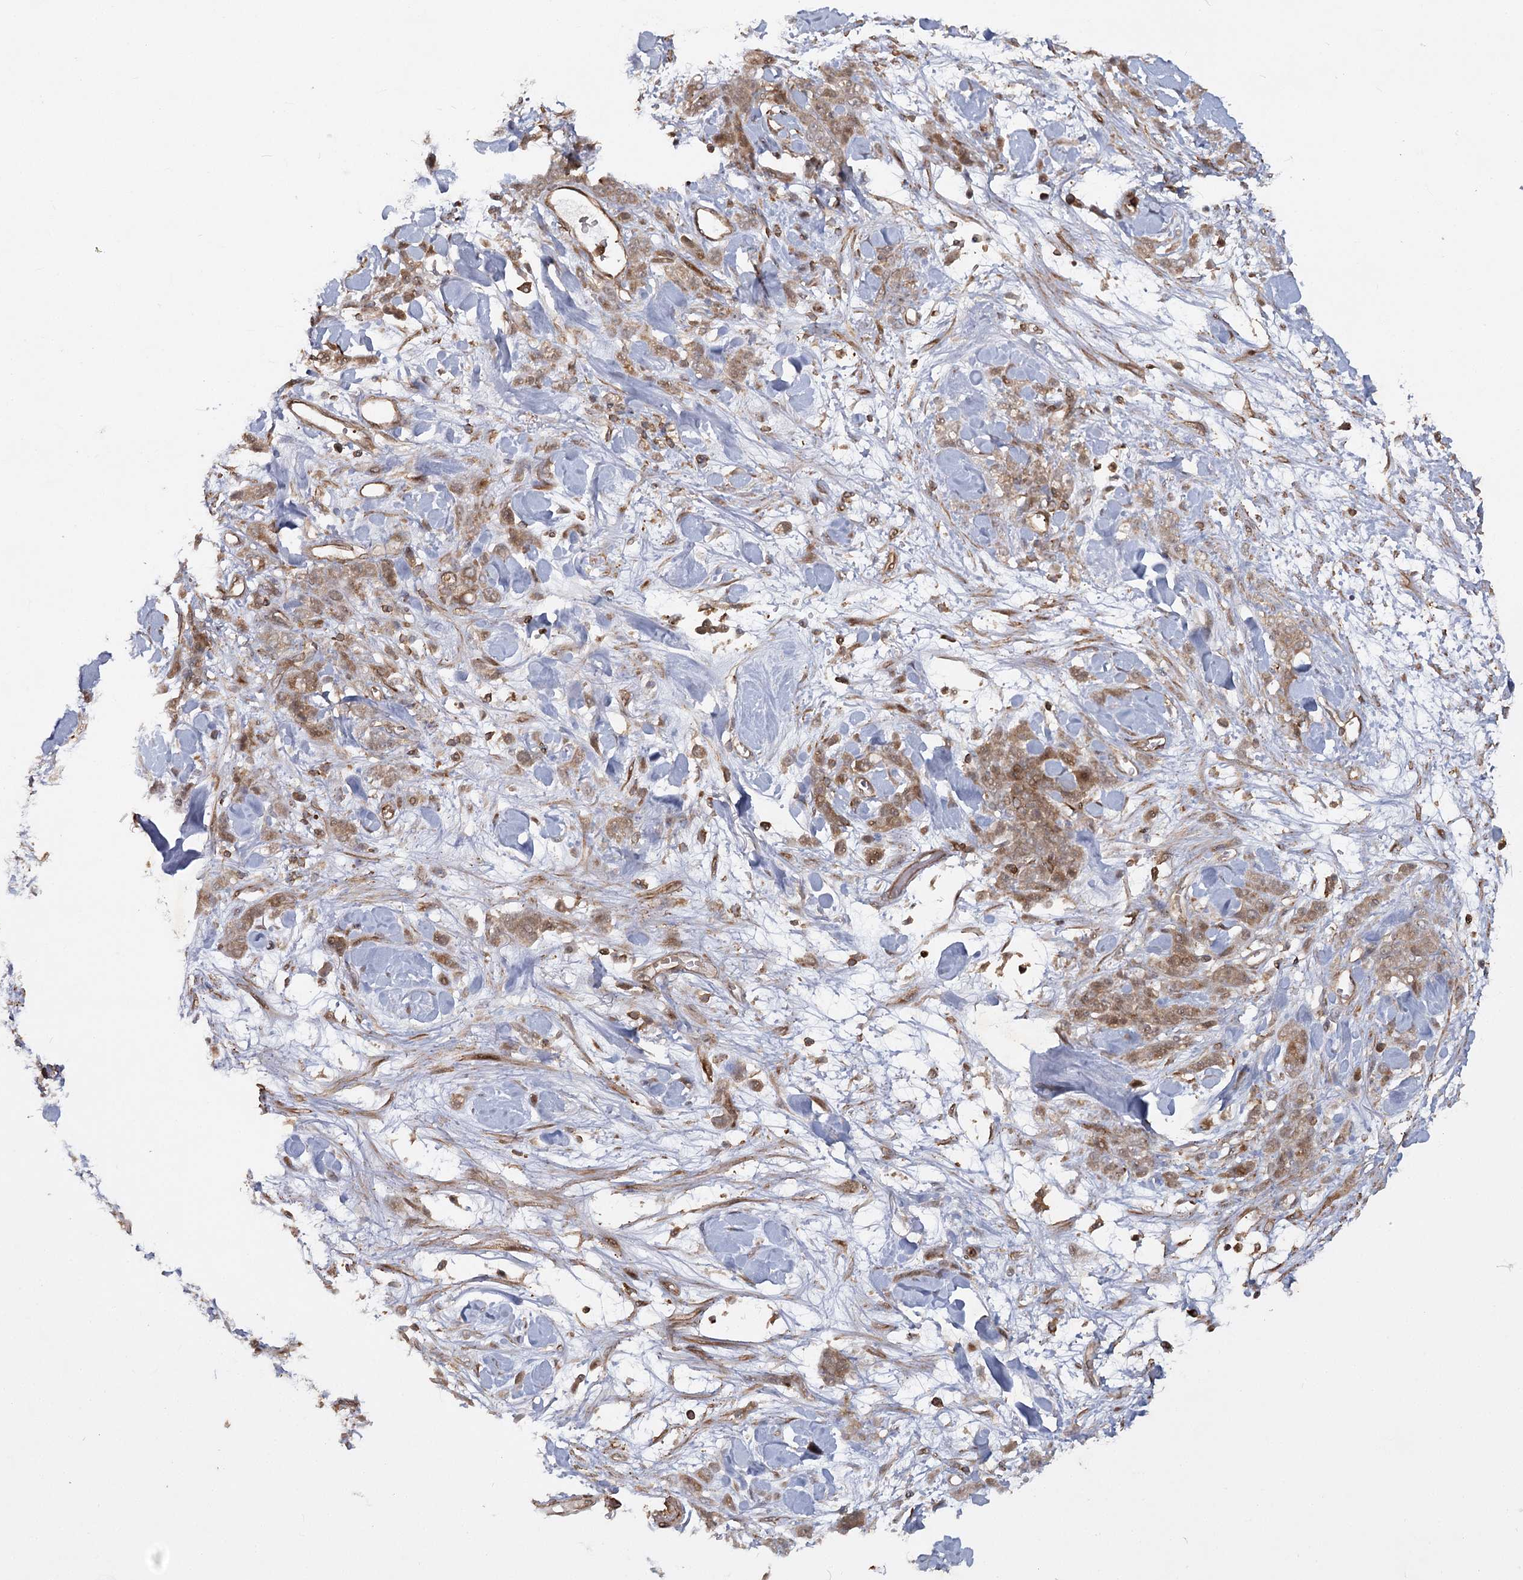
{"staining": {"intensity": "moderate", "quantity": ">75%", "location": "cytoplasmic/membranous"}, "tissue": "stomach cancer", "cell_type": "Tumor cells", "image_type": "cancer", "snomed": [{"axis": "morphology", "description": "Normal tissue, NOS"}, {"axis": "morphology", "description": "Adenocarcinoma, NOS"}, {"axis": "topography", "description": "Stomach"}], "caption": "A micrograph of human stomach adenocarcinoma stained for a protein reveals moderate cytoplasmic/membranous brown staining in tumor cells.", "gene": "MDFIC", "patient": {"sex": "male", "age": 82}}